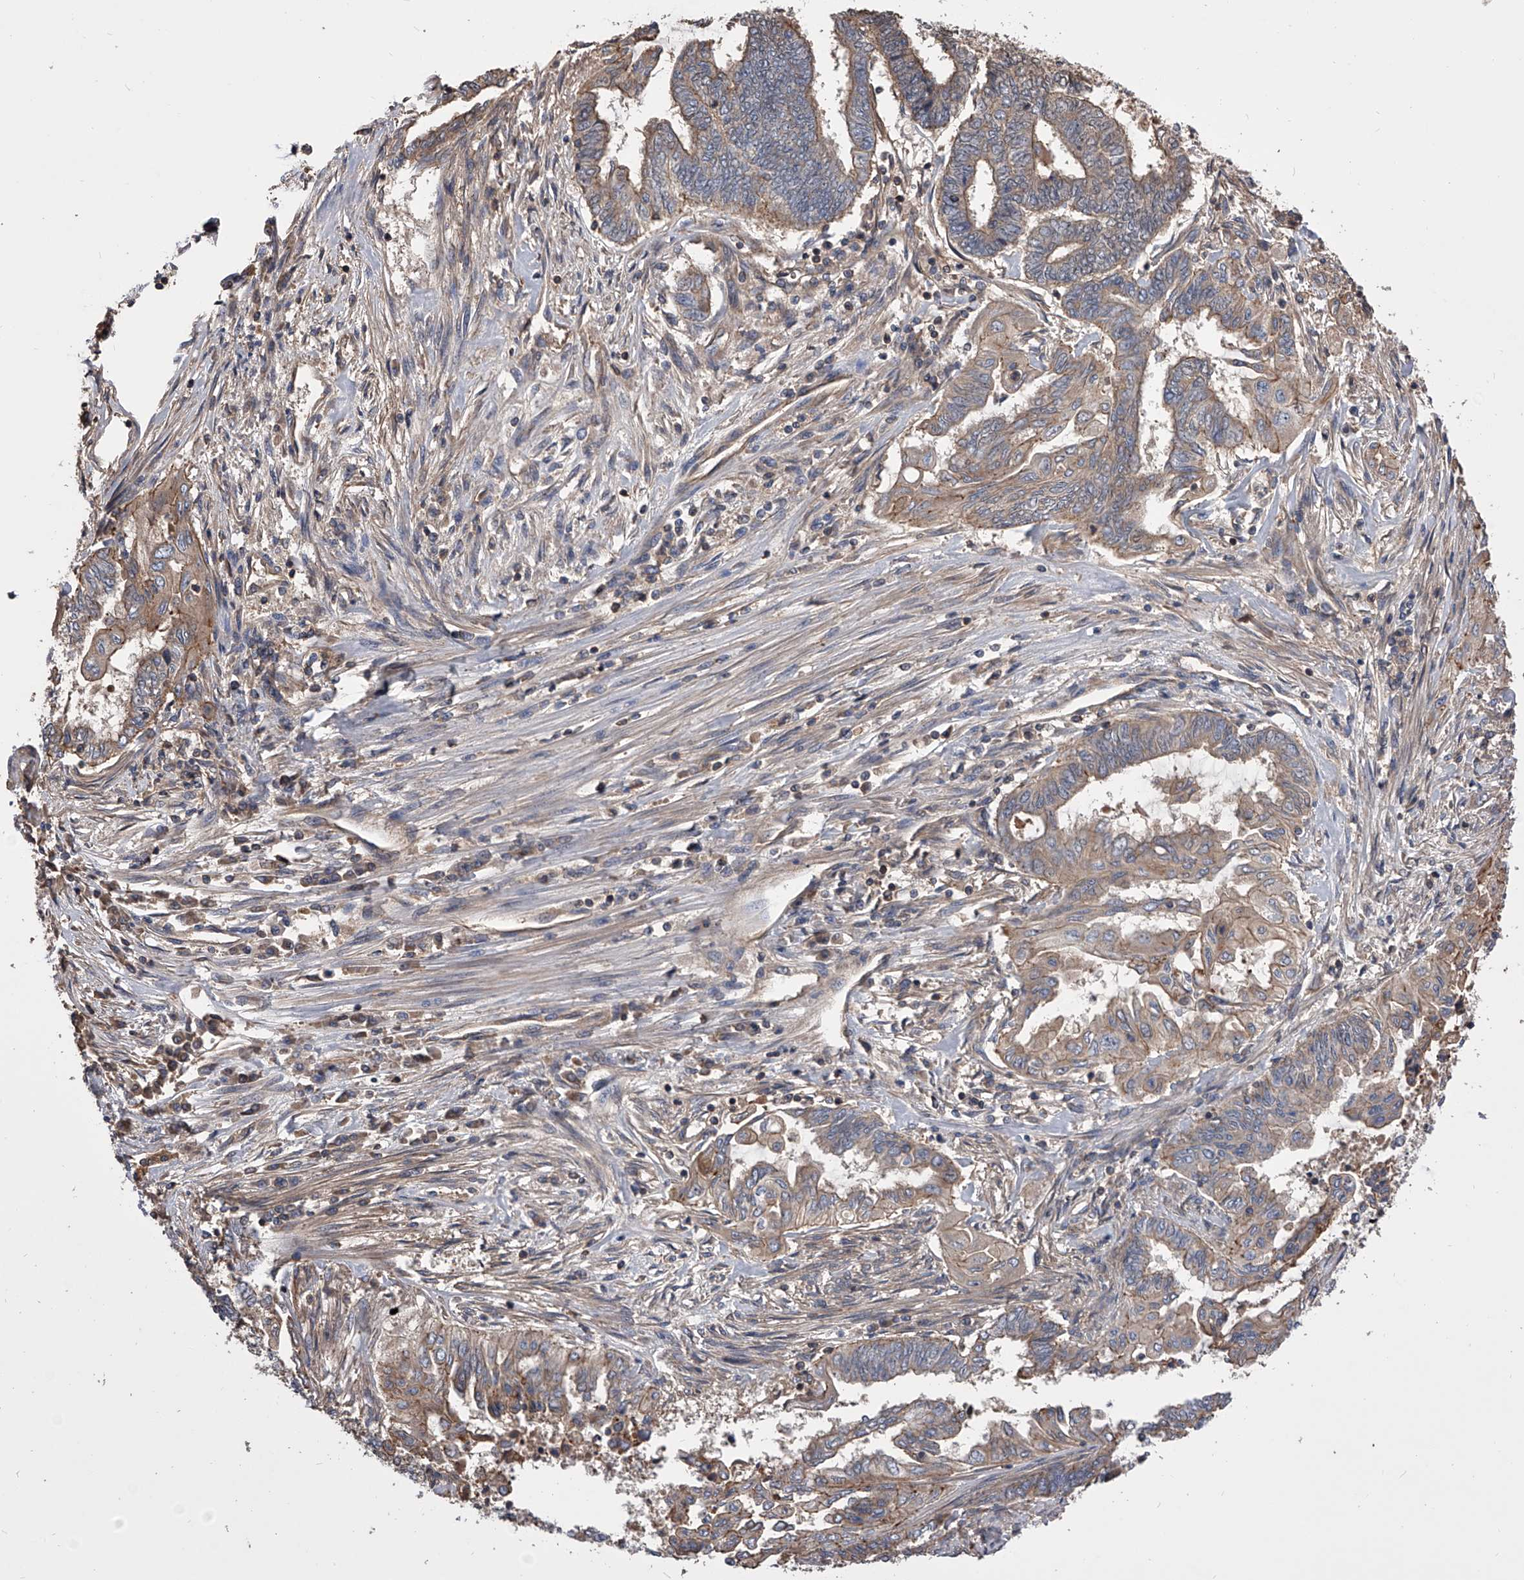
{"staining": {"intensity": "moderate", "quantity": ">75%", "location": "cytoplasmic/membranous"}, "tissue": "endometrial cancer", "cell_type": "Tumor cells", "image_type": "cancer", "snomed": [{"axis": "morphology", "description": "Adenocarcinoma, NOS"}, {"axis": "topography", "description": "Uterus"}, {"axis": "topography", "description": "Endometrium"}], "caption": "Immunohistochemistry histopathology image of neoplastic tissue: endometrial cancer stained using IHC reveals medium levels of moderate protein expression localized specifically in the cytoplasmic/membranous of tumor cells, appearing as a cytoplasmic/membranous brown color.", "gene": "CUL7", "patient": {"sex": "female", "age": 70}}